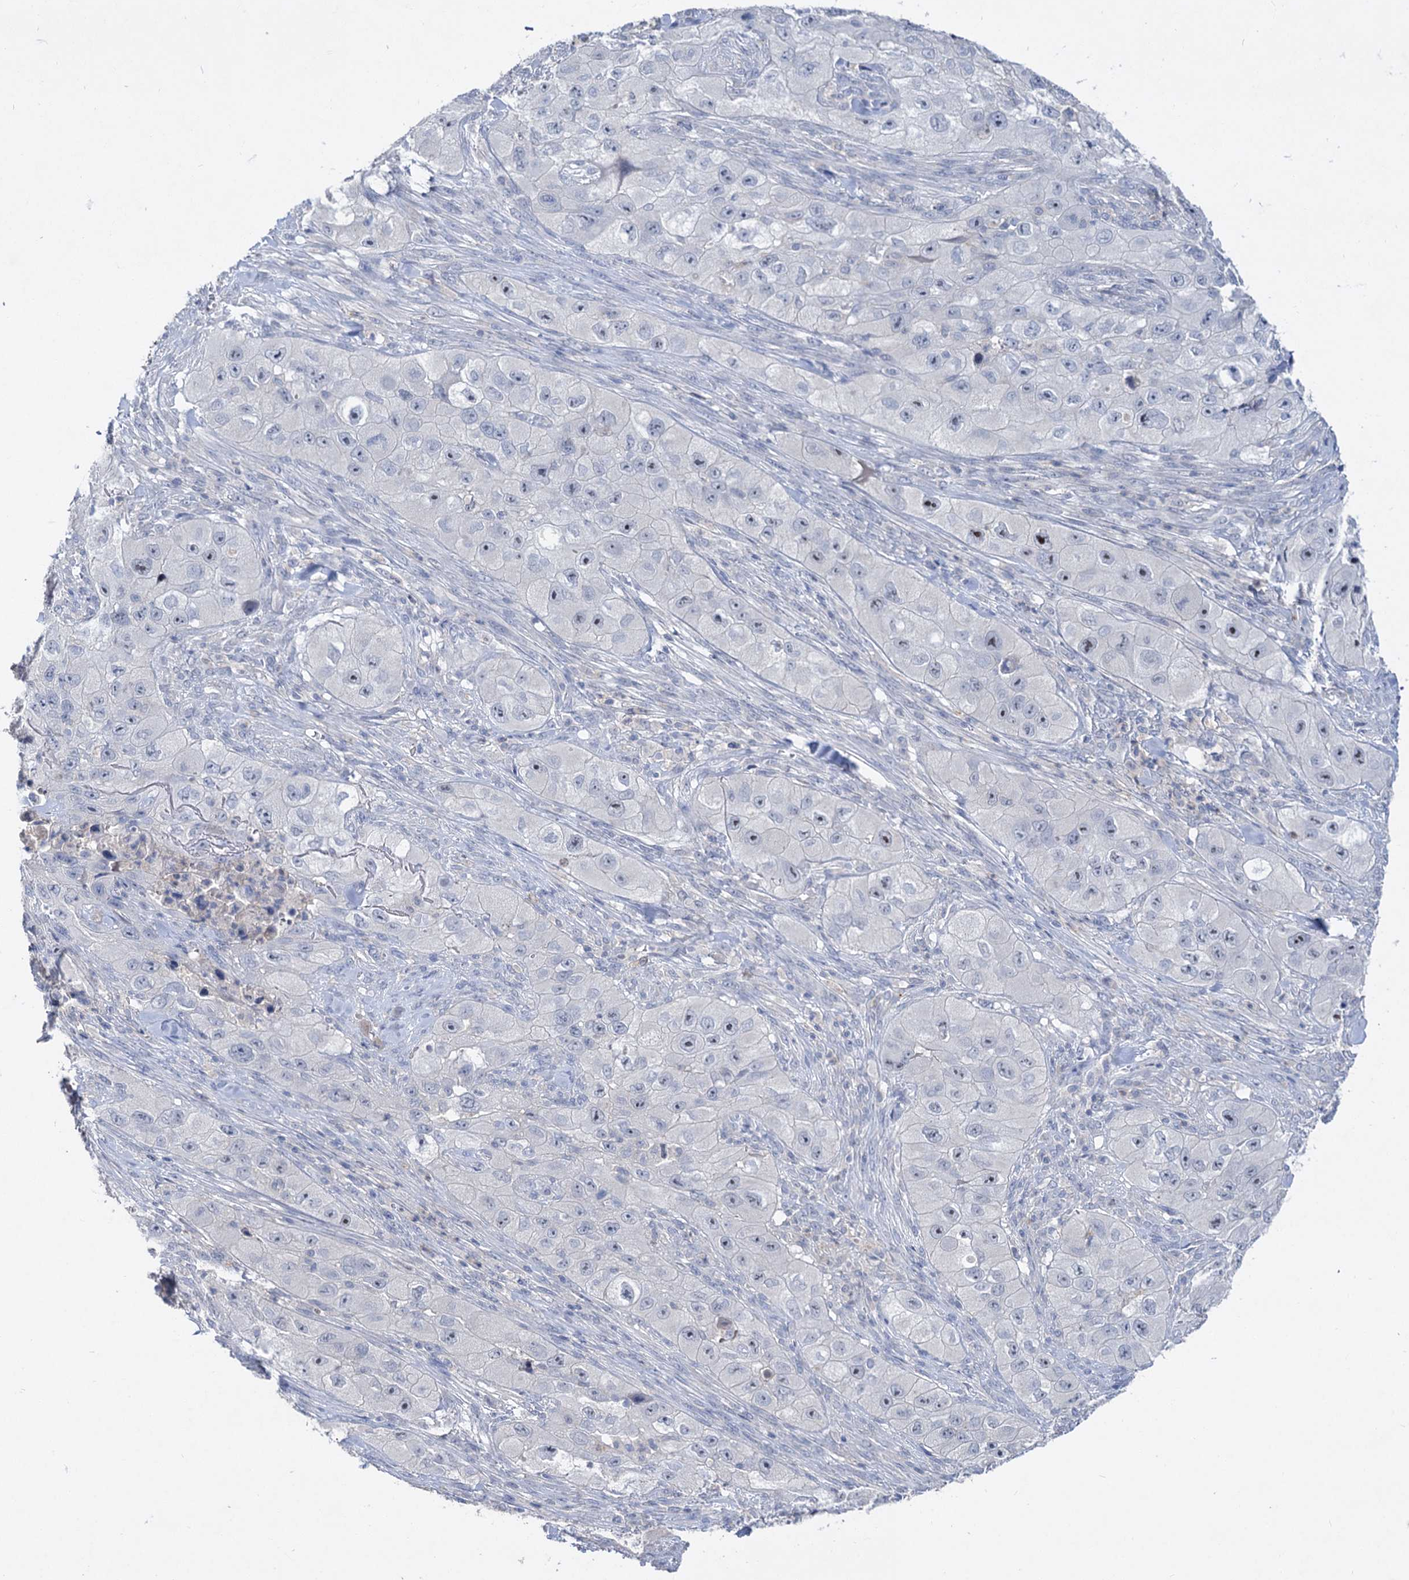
{"staining": {"intensity": "weak", "quantity": "25%-75%", "location": "nuclear"}, "tissue": "skin cancer", "cell_type": "Tumor cells", "image_type": "cancer", "snomed": [{"axis": "morphology", "description": "Squamous cell carcinoma, NOS"}, {"axis": "topography", "description": "Skin"}, {"axis": "topography", "description": "Subcutis"}], "caption": "Skin squamous cell carcinoma tissue reveals weak nuclear expression in approximately 25%-75% of tumor cells (Stains: DAB in brown, nuclei in blue, Microscopy: brightfield microscopy at high magnification).", "gene": "ATP4A", "patient": {"sex": "male", "age": 73}}